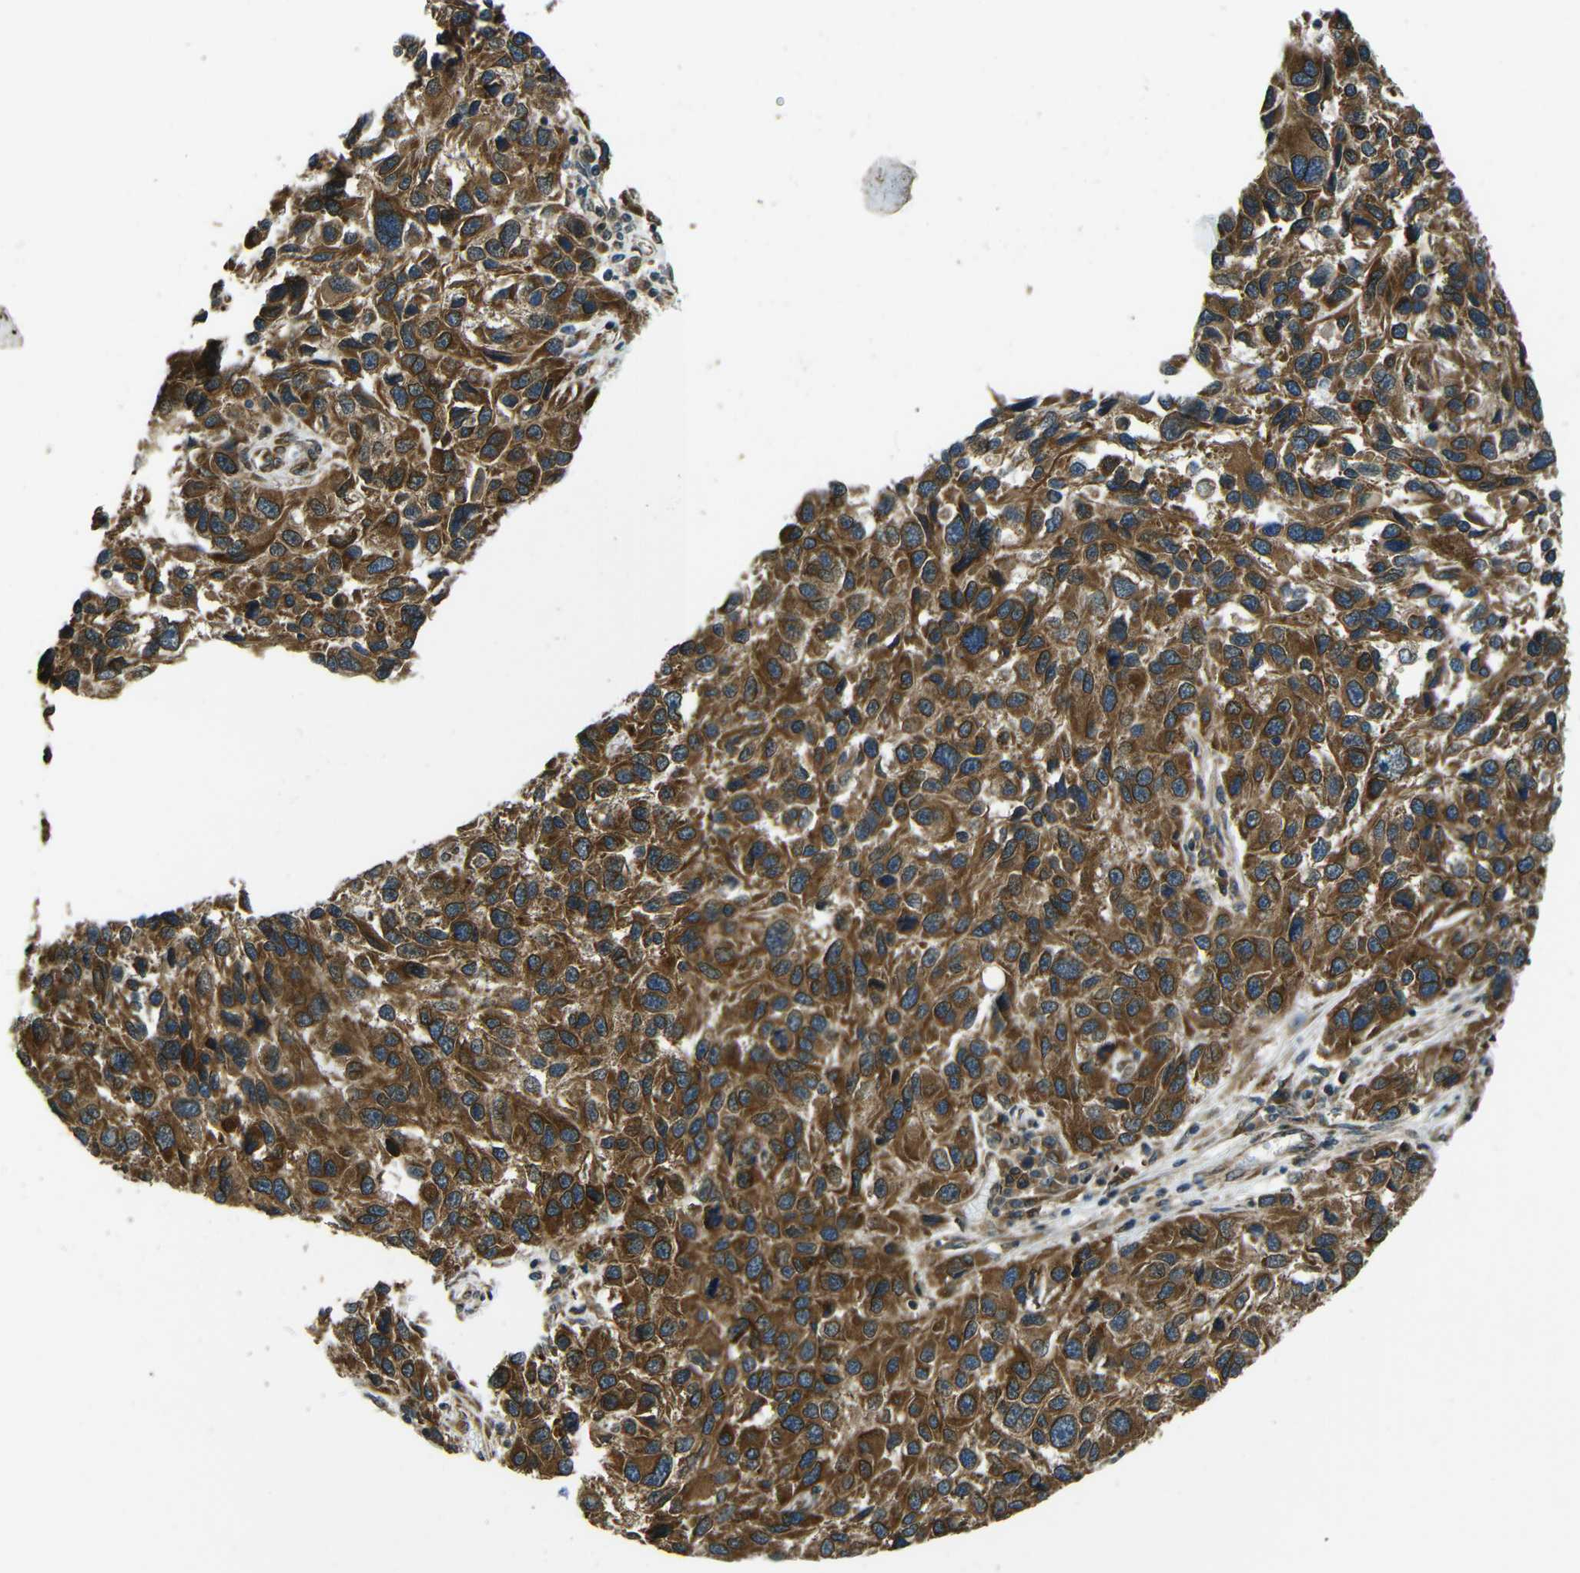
{"staining": {"intensity": "strong", "quantity": ">75%", "location": "cytoplasmic/membranous"}, "tissue": "melanoma", "cell_type": "Tumor cells", "image_type": "cancer", "snomed": [{"axis": "morphology", "description": "Malignant melanoma, NOS"}, {"axis": "topography", "description": "Skin"}], "caption": "Melanoma was stained to show a protein in brown. There is high levels of strong cytoplasmic/membranous positivity in approximately >75% of tumor cells.", "gene": "VAPB", "patient": {"sex": "male", "age": 53}}